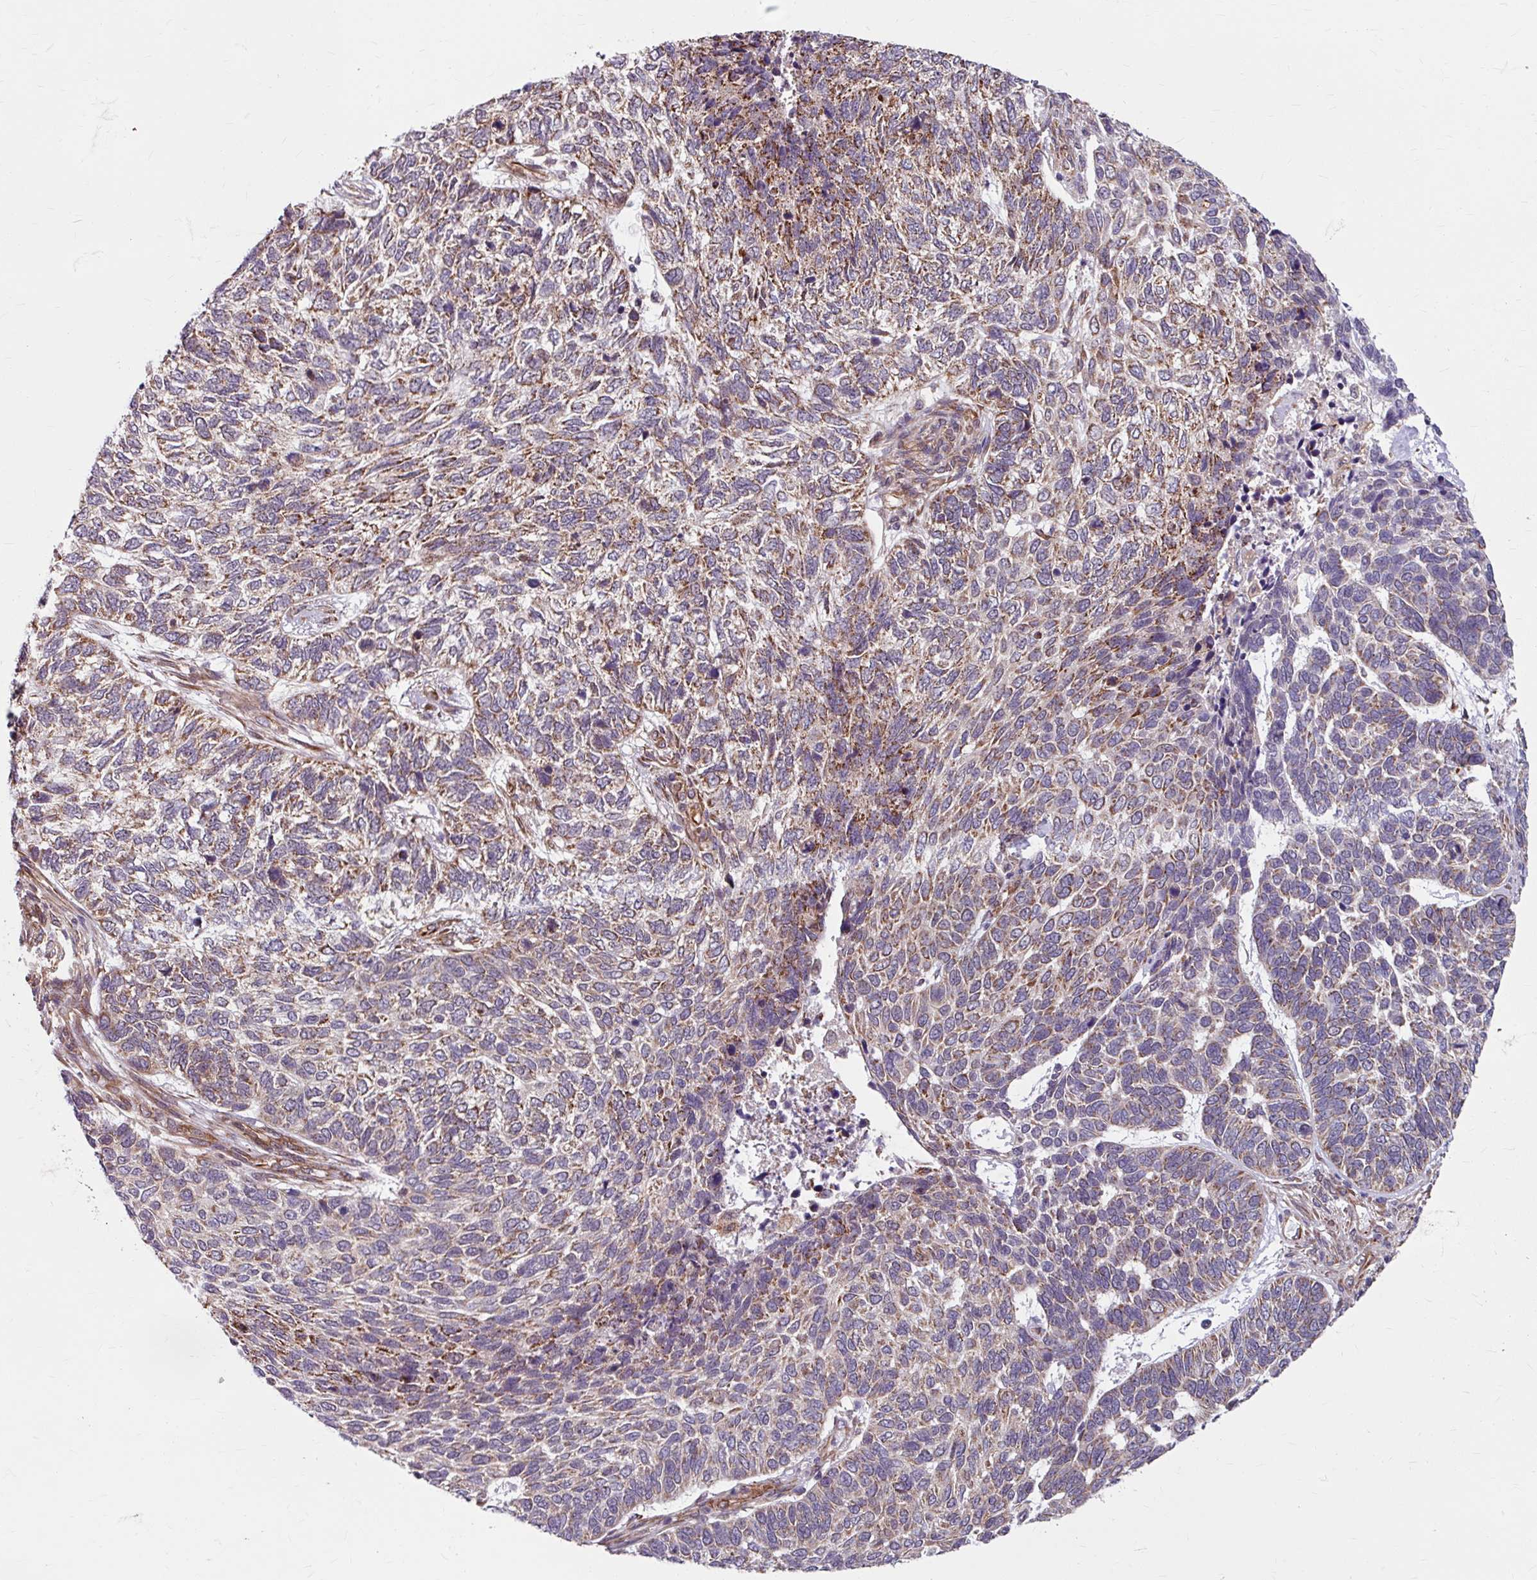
{"staining": {"intensity": "moderate", "quantity": ">75%", "location": "cytoplasmic/membranous"}, "tissue": "skin cancer", "cell_type": "Tumor cells", "image_type": "cancer", "snomed": [{"axis": "morphology", "description": "Basal cell carcinoma"}, {"axis": "topography", "description": "Skin"}], "caption": "Skin cancer tissue displays moderate cytoplasmic/membranous positivity in approximately >75% of tumor cells", "gene": "DAAM2", "patient": {"sex": "female", "age": 65}}